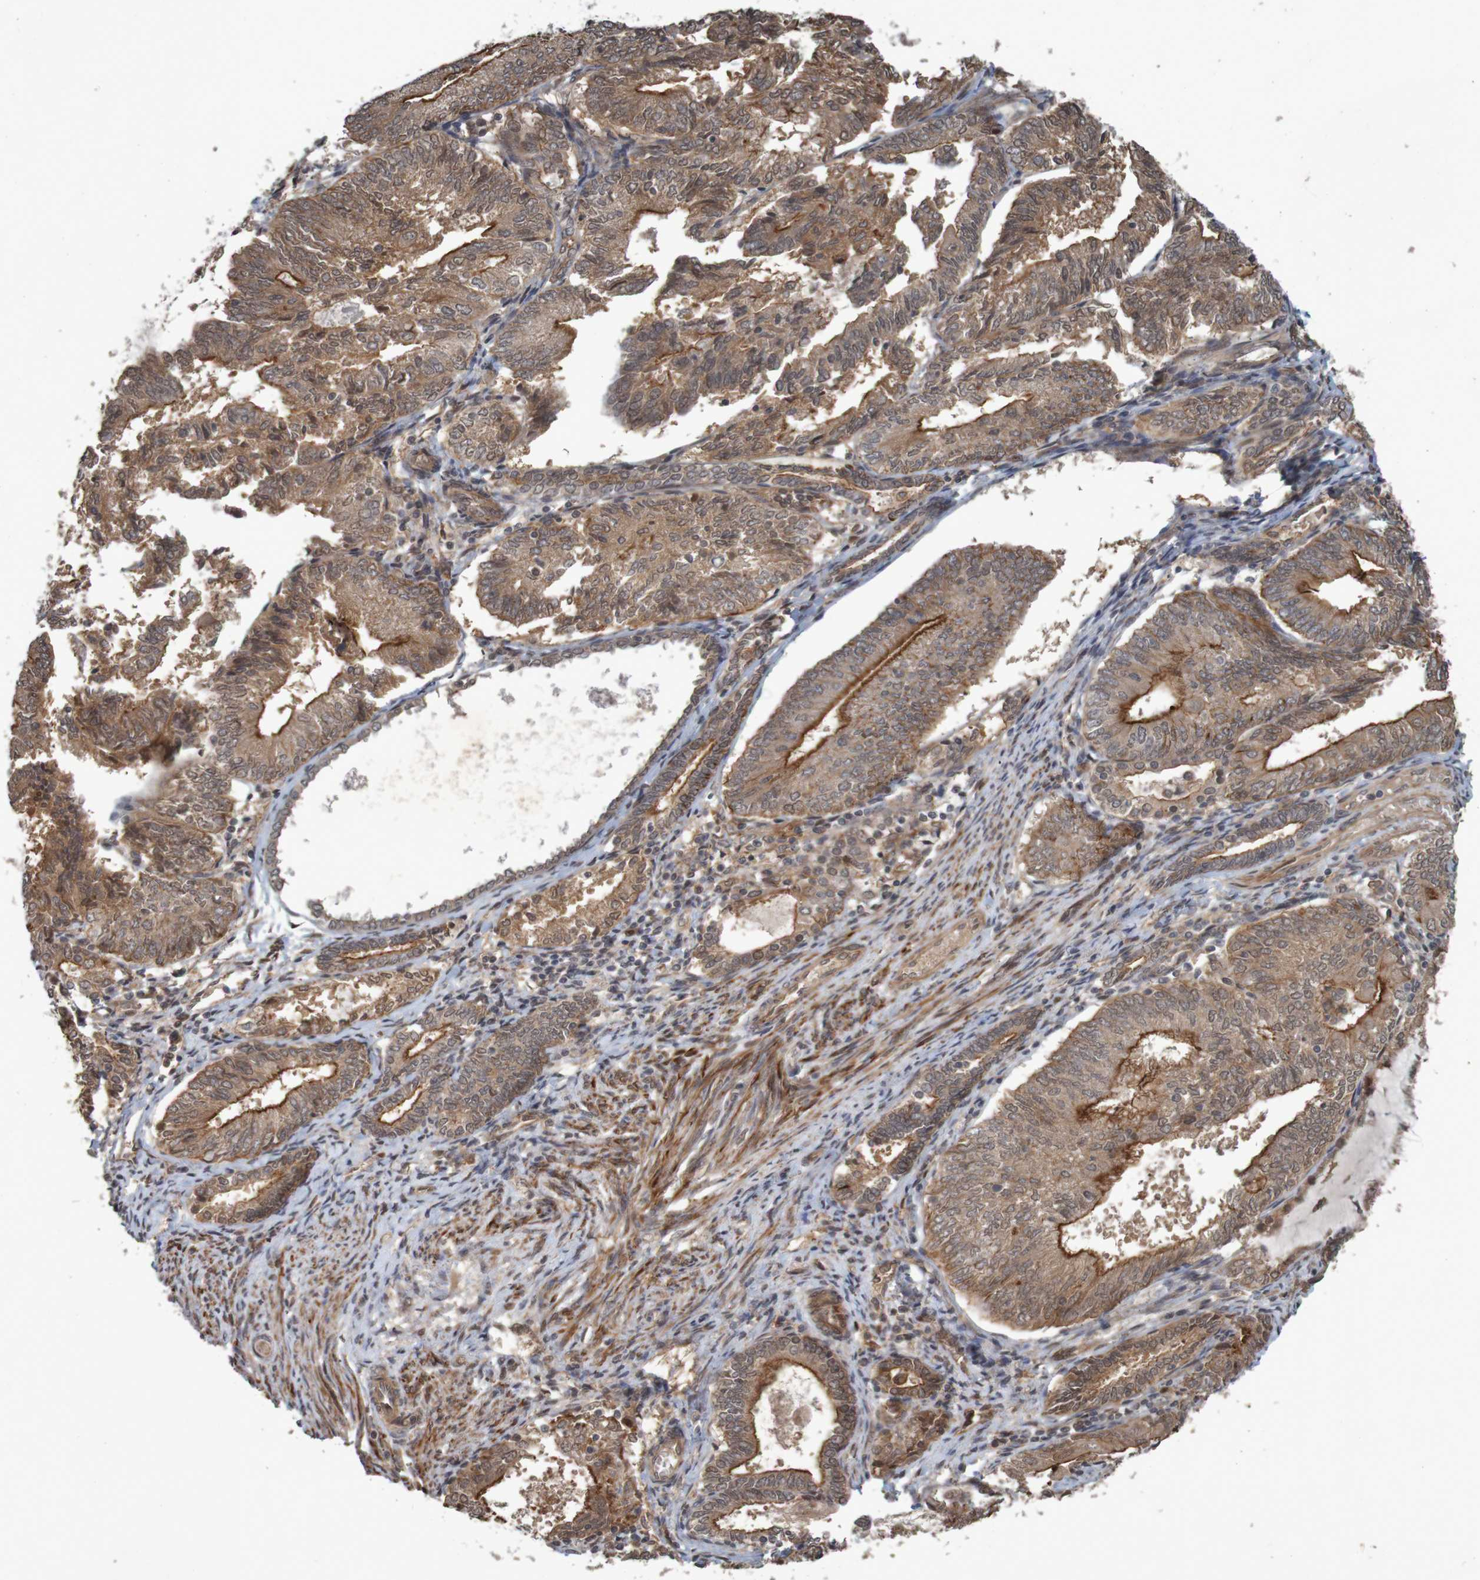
{"staining": {"intensity": "strong", "quantity": ">75%", "location": "cytoplasmic/membranous"}, "tissue": "endometrial cancer", "cell_type": "Tumor cells", "image_type": "cancer", "snomed": [{"axis": "morphology", "description": "Adenocarcinoma, NOS"}, {"axis": "topography", "description": "Endometrium"}], "caption": "A histopathology image of endometrial adenocarcinoma stained for a protein shows strong cytoplasmic/membranous brown staining in tumor cells. (Brightfield microscopy of DAB IHC at high magnification).", "gene": "ARHGEF11", "patient": {"sex": "female", "age": 81}}